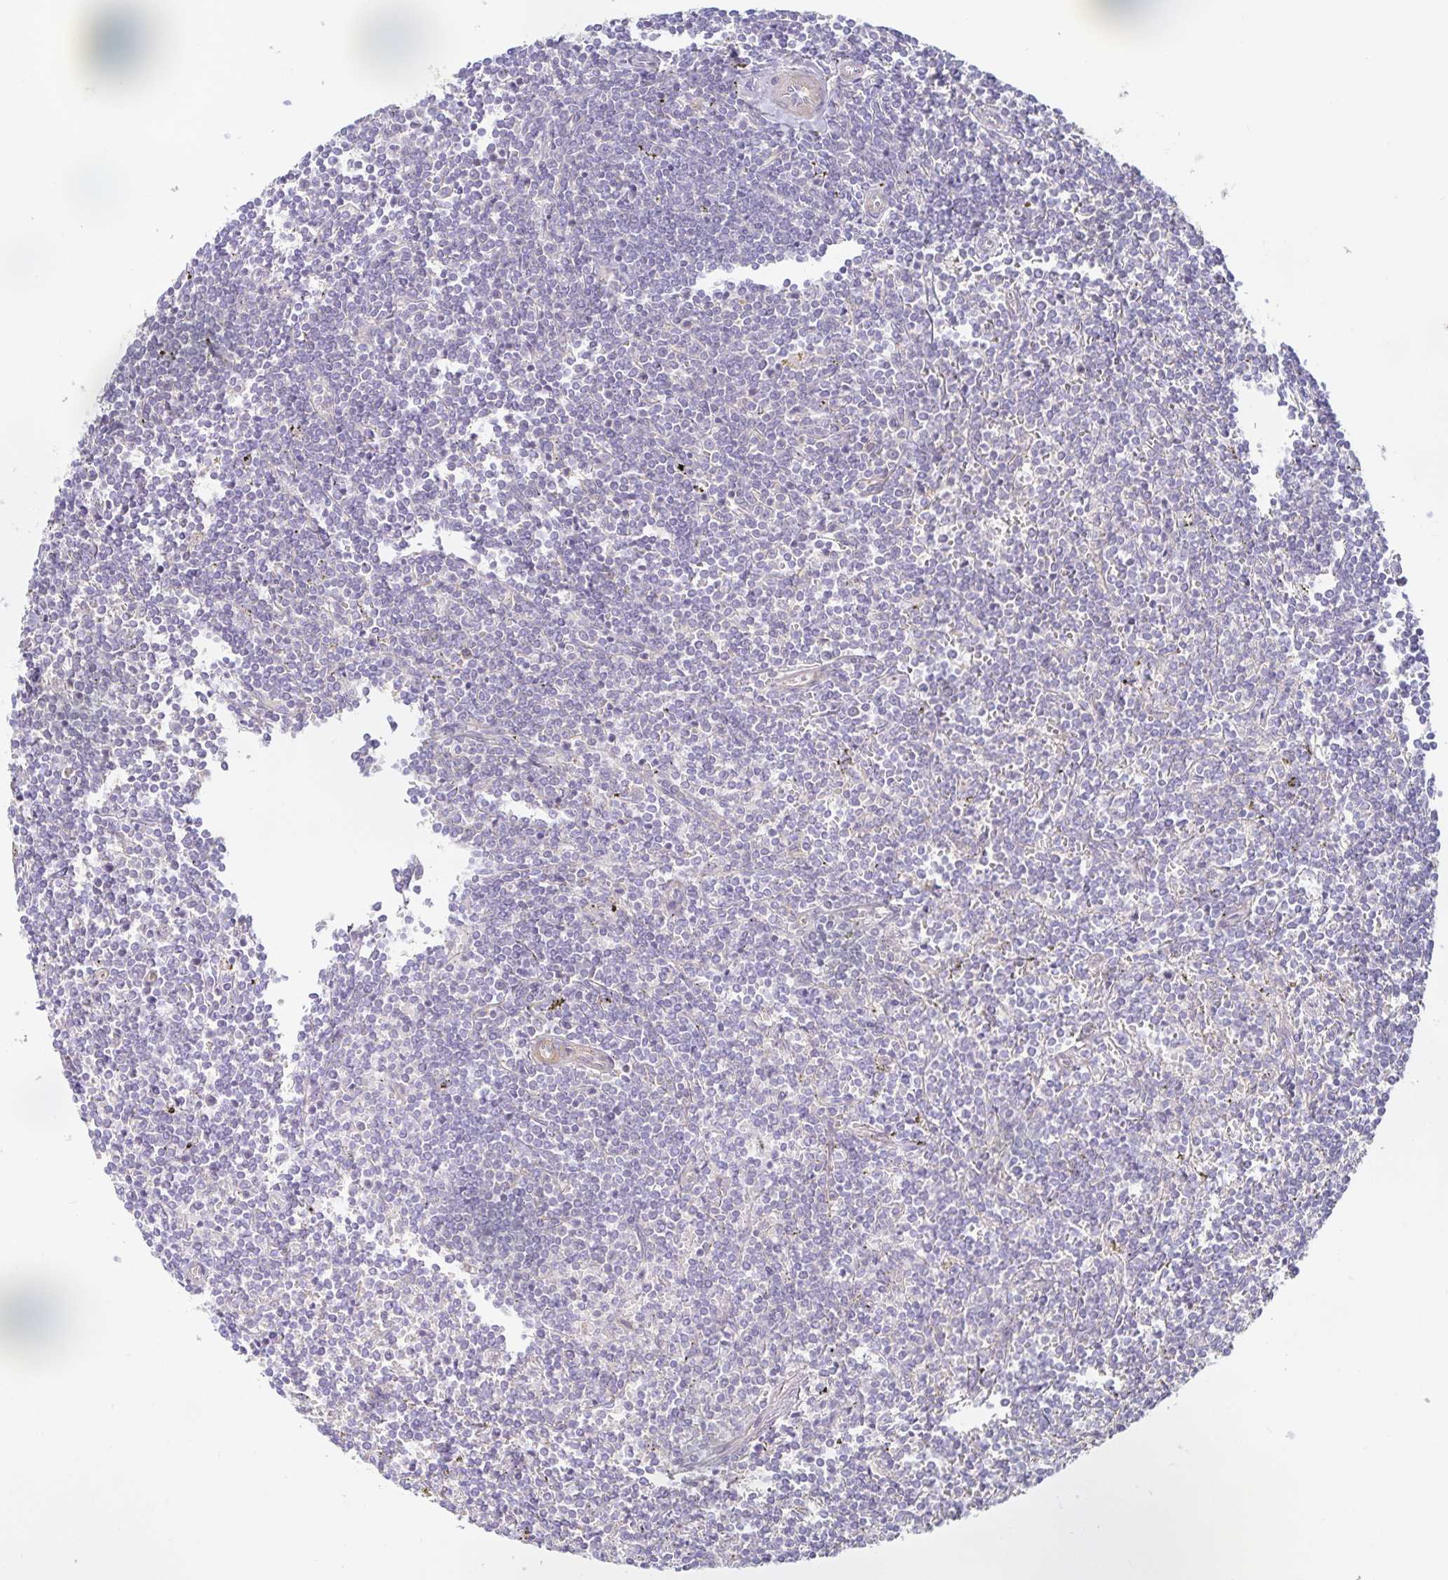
{"staining": {"intensity": "negative", "quantity": "none", "location": "none"}, "tissue": "lymphoma", "cell_type": "Tumor cells", "image_type": "cancer", "snomed": [{"axis": "morphology", "description": "Malignant lymphoma, non-Hodgkin's type, Low grade"}, {"axis": "topography", "description": "Spleen"}], "caption": "DAB immunohistochemical staining of human lymphoma exhibits no significant staining in tumor cells.", "gene": "METTL22", "patient": {"sex": "male", "age": 78}}